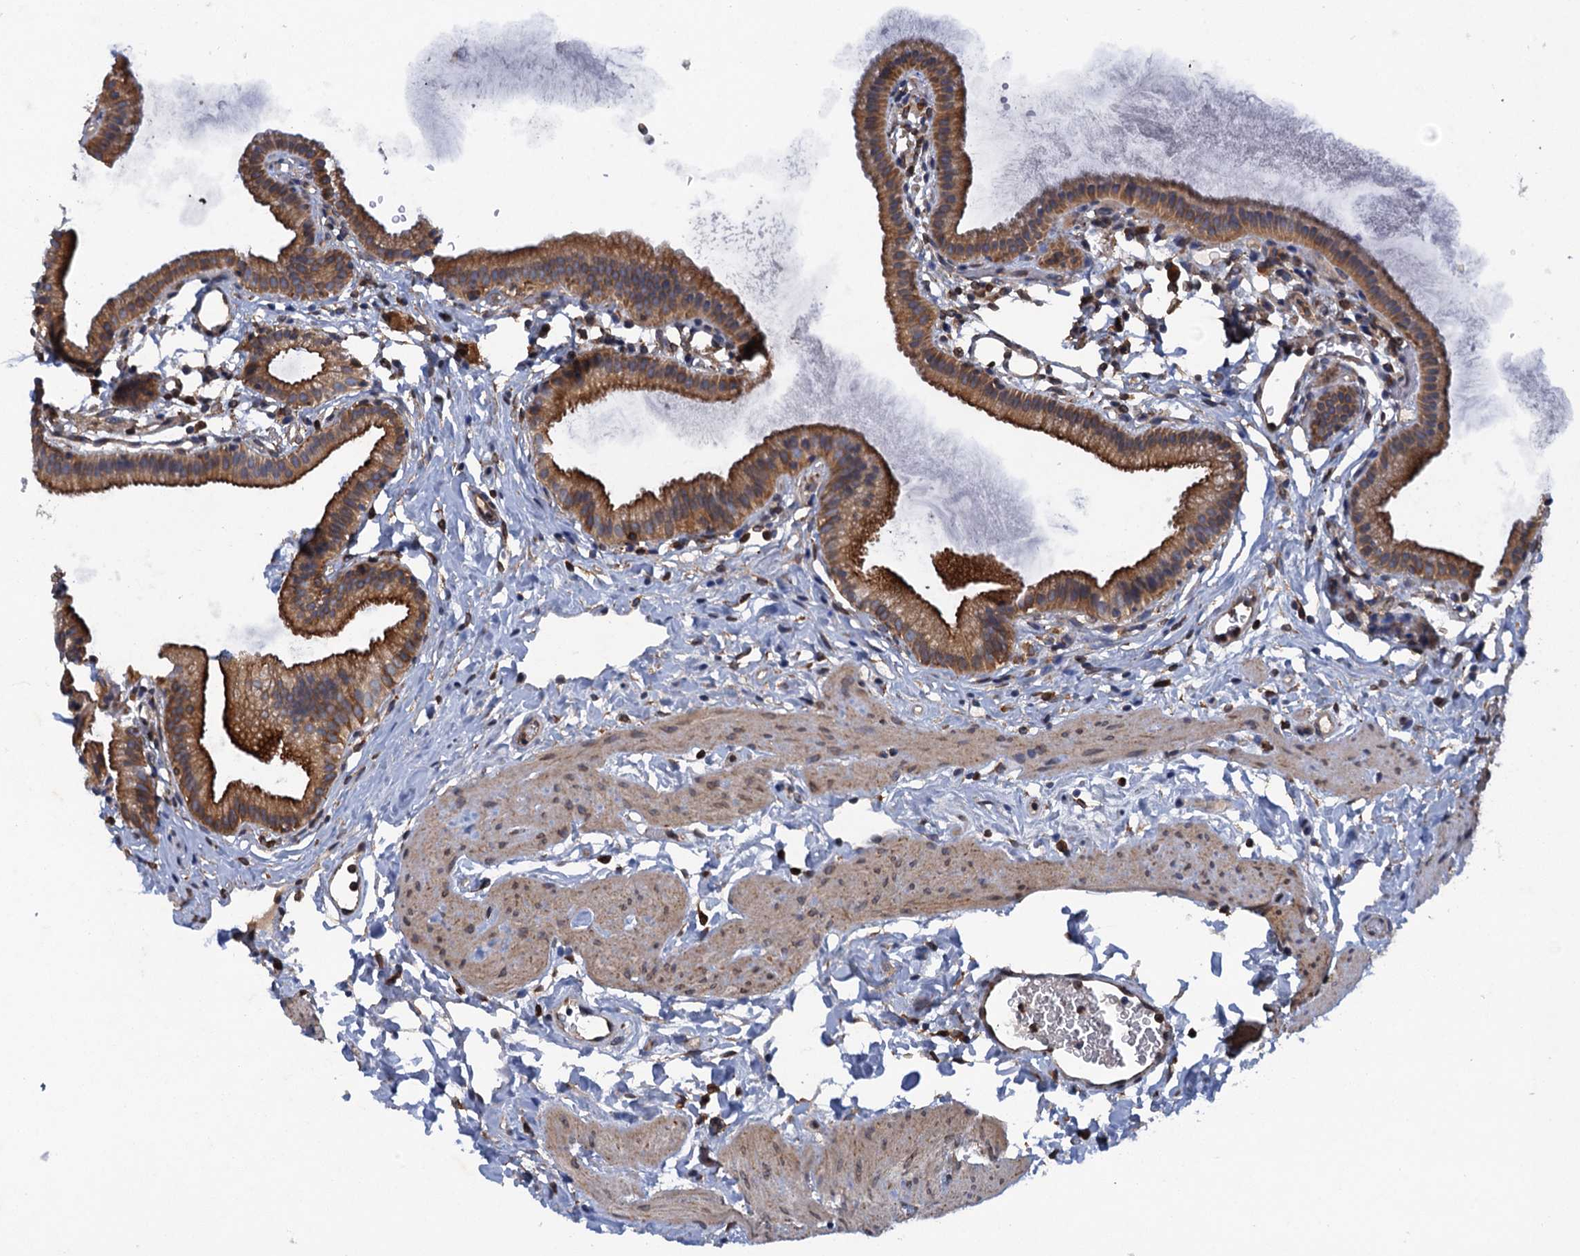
{"staining": {"intensity": "moderate", "quantity": ">75%", "location": "cytoplasmic/membranous"}, "tissue": "gallbladder", "cell_type": "Glandular cells", "image_type": "normal", "snomed": [{"axis": "morphology", "description": "Normal tissue, NOS"}, {"axis": "topography", "description": "Gallbladder"}], "caption": "The photomicrograph shows a brown stain indicating the presence of a protein in the cytoplasmic/membranous of glandular cells in gallbladder.", "gene": "ARMC5", "patient": {"sex": "female", "age": 46}}